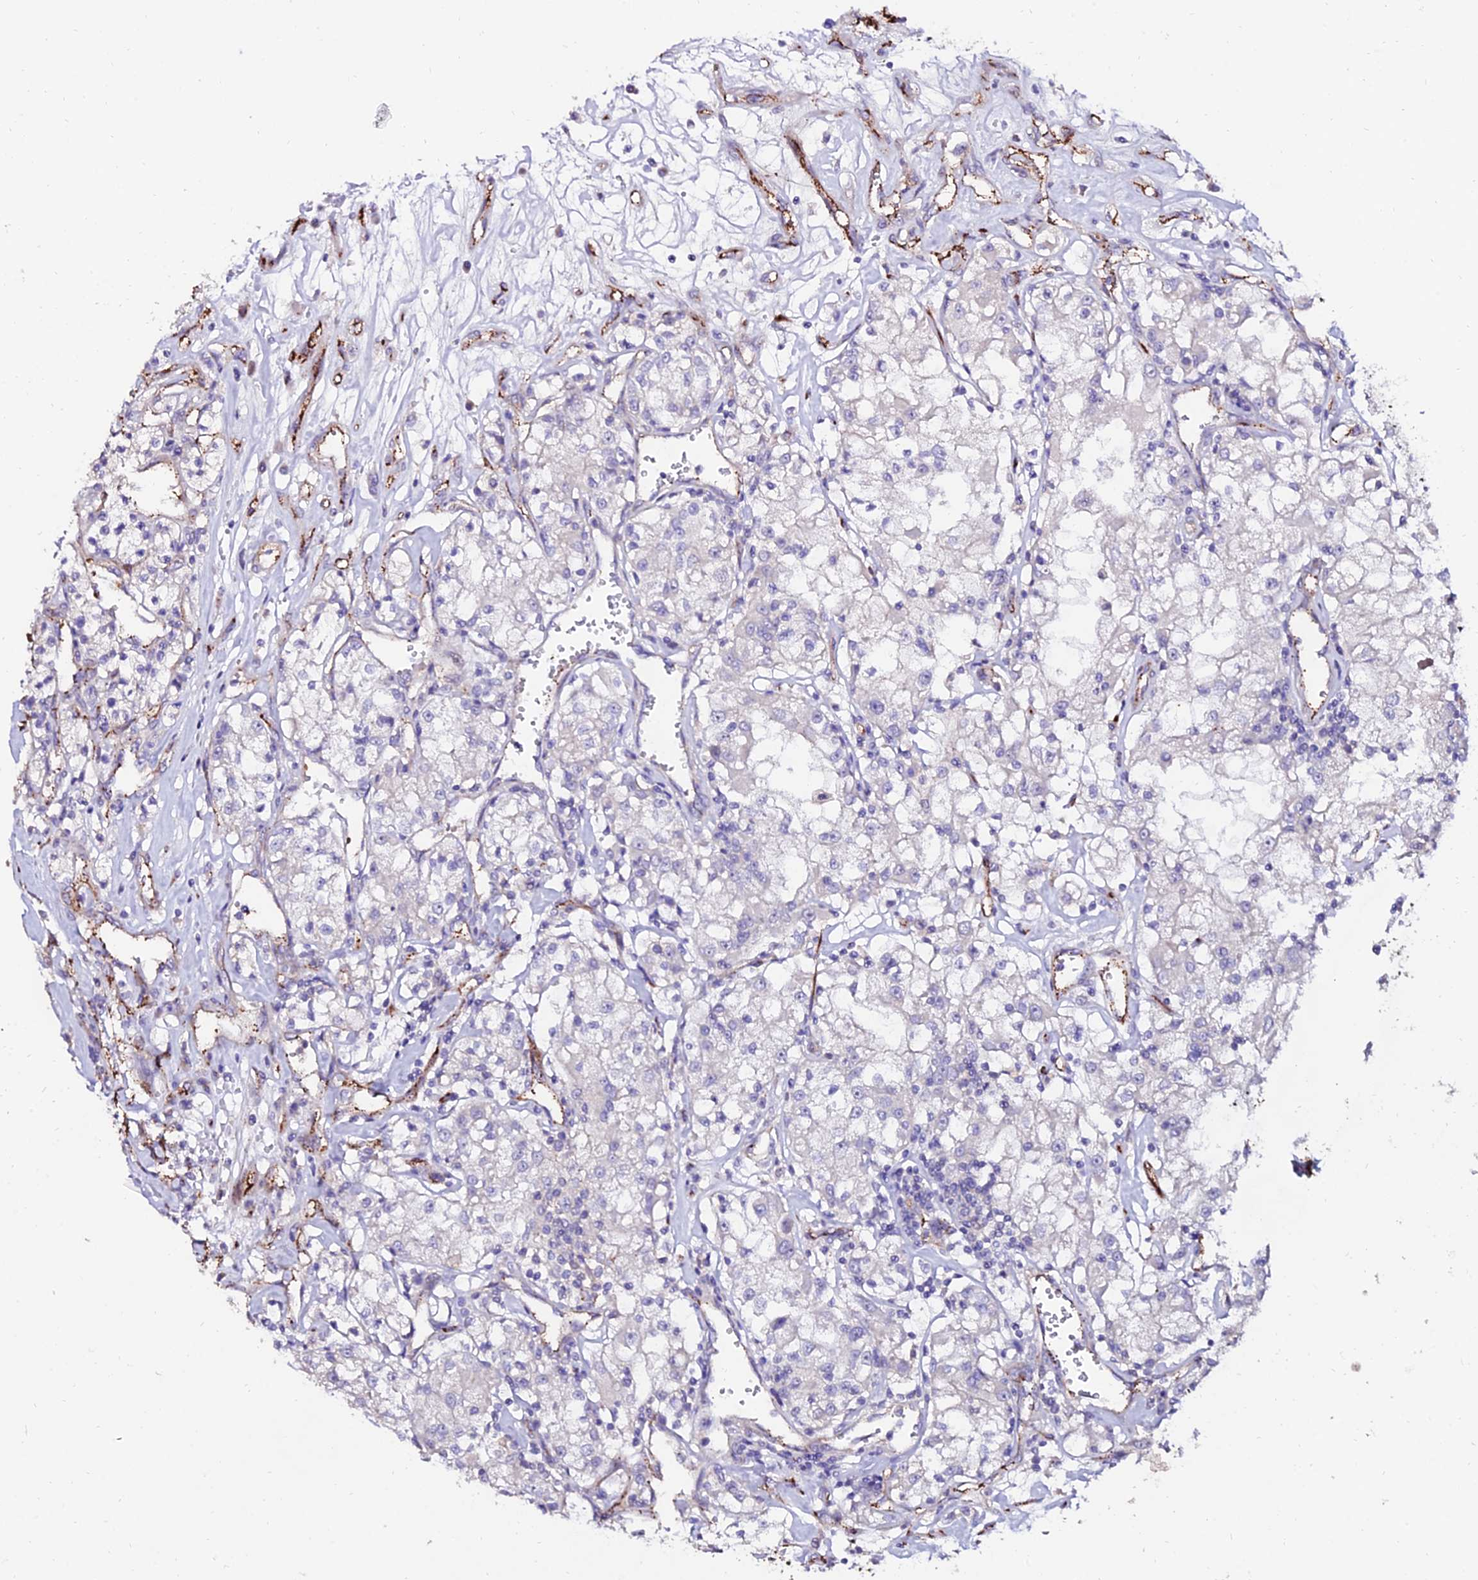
{"staining": {"intensity": "negative", "quantity": "none", "location": "none"}, "tissue": "renal cancer", "cell_type": "Tumor cells", "image_type": "cancer", "snomed": [{"axis": "morphology", "description": "Adenocarcinoma, NOS"}, {"axis": "topography", "description": "Kidney"}], "caption": "Renal cancer stained for a protein using immunohistochemistry (IHC) displays no expression tumor cells.", "gene": "ALDH3B2", "patient": {"sex": "female", "age": 59}}